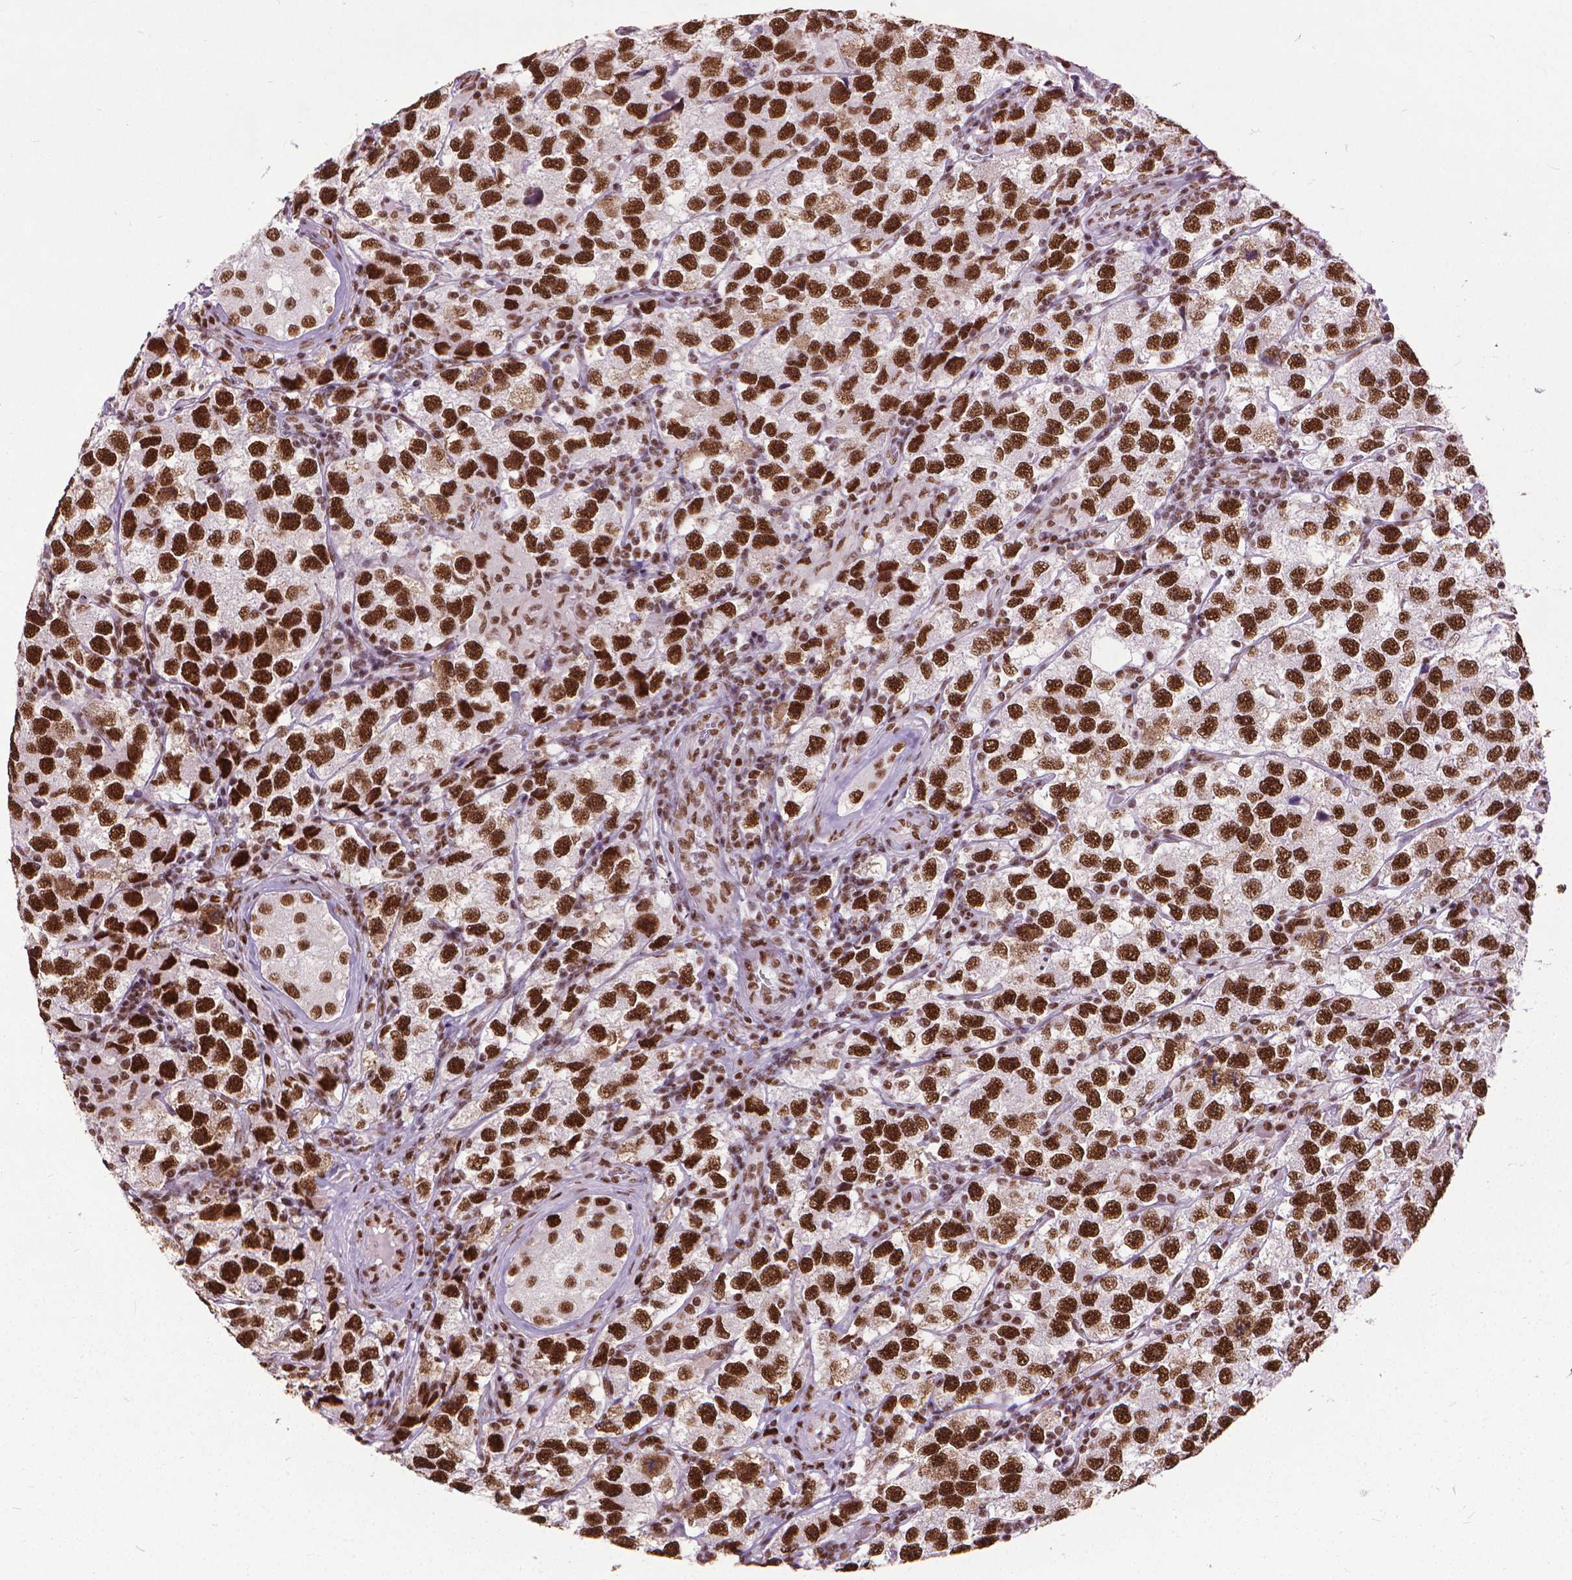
{"staining": {"intensity": "strong", "quantity": ">75%", "location": "nuclear"}, "tissue": "testis cancer", "cell_type": "Tumor cells", "image_type": "cancer", "snomed": [{"axis": "morphology", "description": "Seminoma, NOS"}, {"axis": "topography", "description": "Testis"}], "caption": "Seminoma (testis) tissue demonstrates strong nuclear staining in about >75% of tumor cells, visualized by immunohistochemistry.", "gene": "AKAP8", "patient": {"sex": "male", "age": 26}}